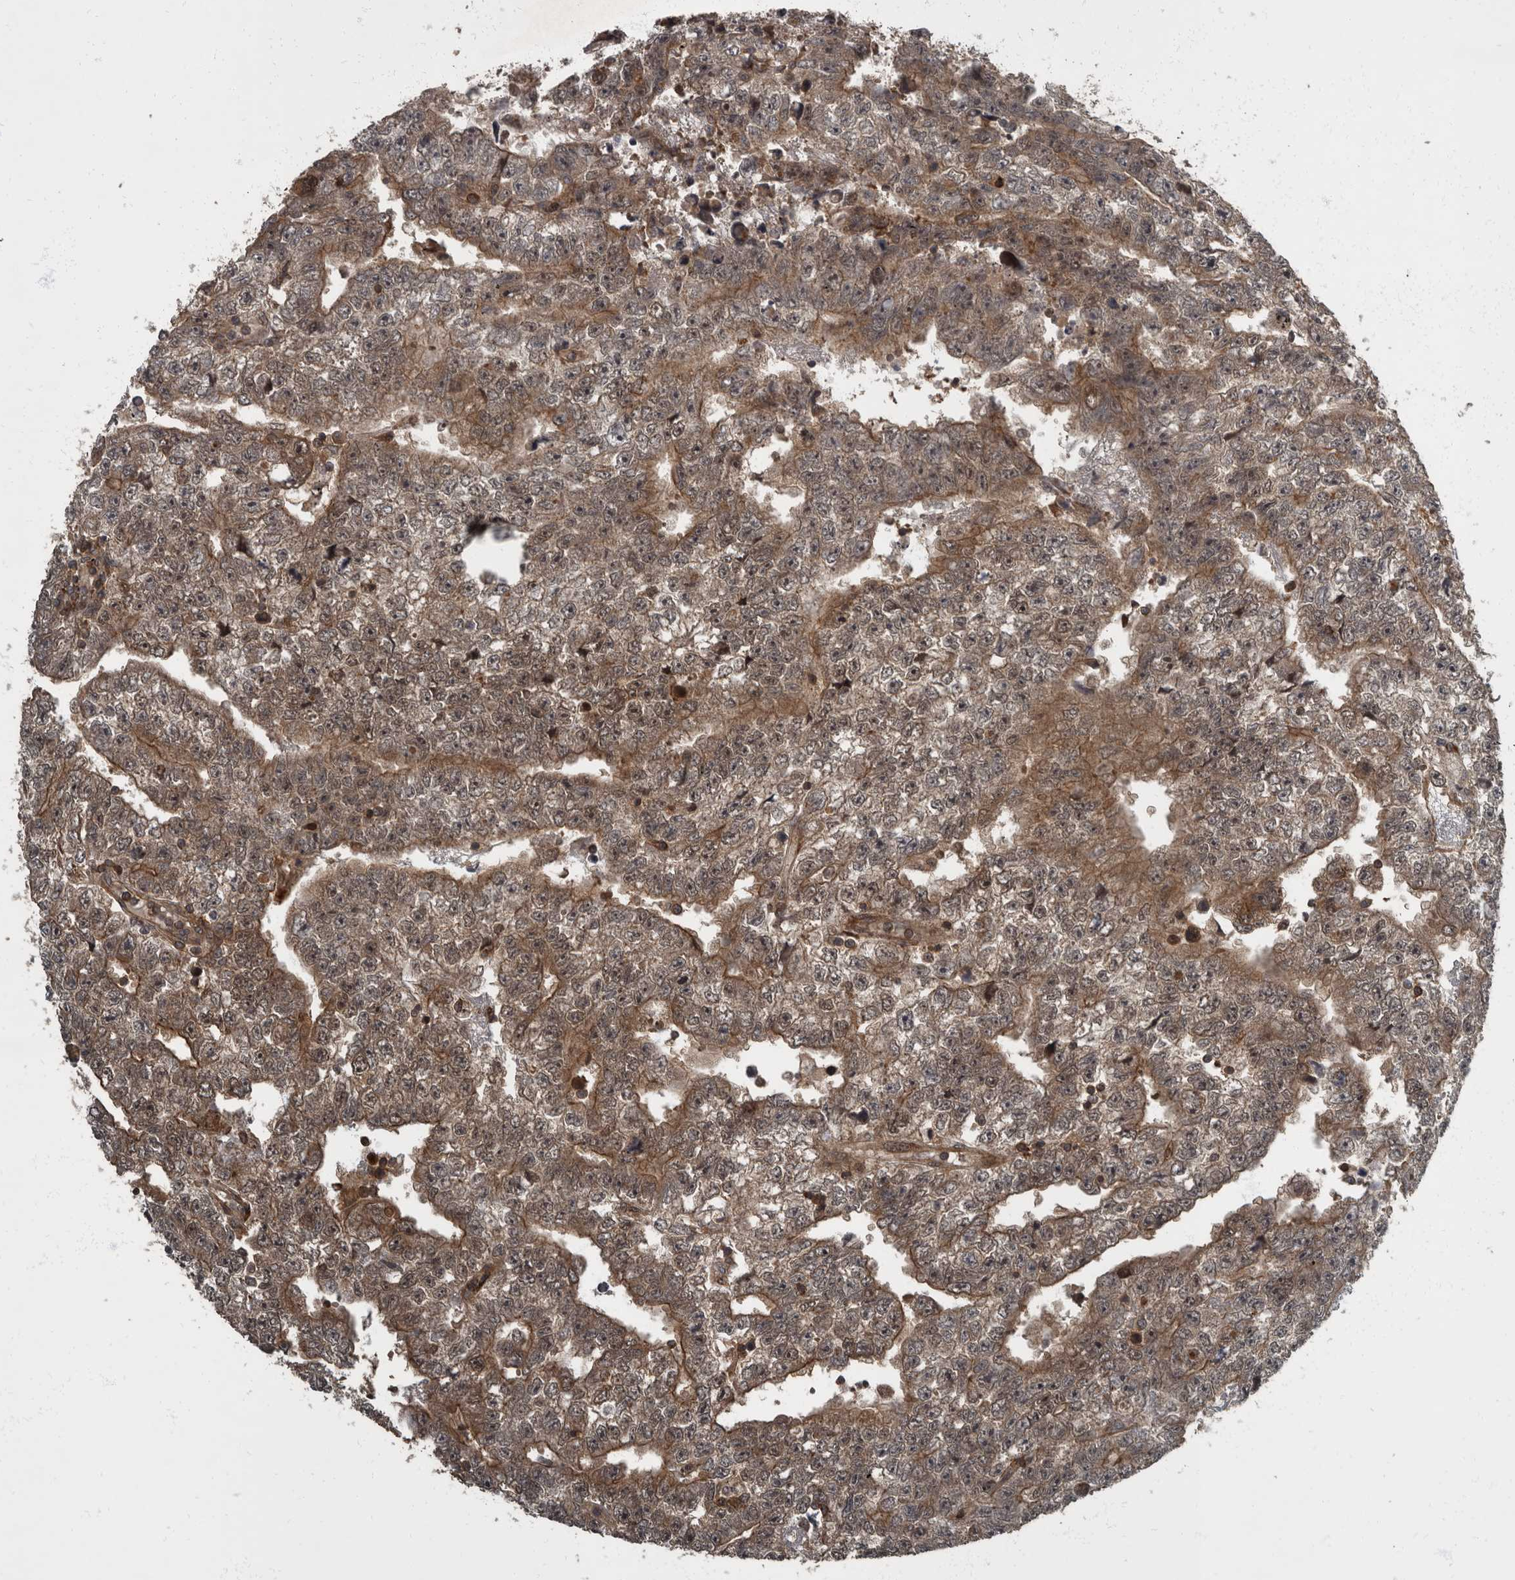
{"staining": {"intensity": "moderate", "quantity": ">75%", "location": "cytoplasmic/membranous"}, "tissue": "testis cancer", "cell_type": "Tumor cells", "image_type": "cancer", "snomed": [{"axis": "morphology", "description": "Carcinoma, Embryonal, NOS"}, {"axis": "topography", "description": "Testis"}], "caption": "Testis cancer (embryonal carcinoma) stained for a protein displays moderate cytoplasmic/membranous positivity in tumor cells.", "gene": "RABGGTB", "patient": {"sex": "male", "age": 25}}